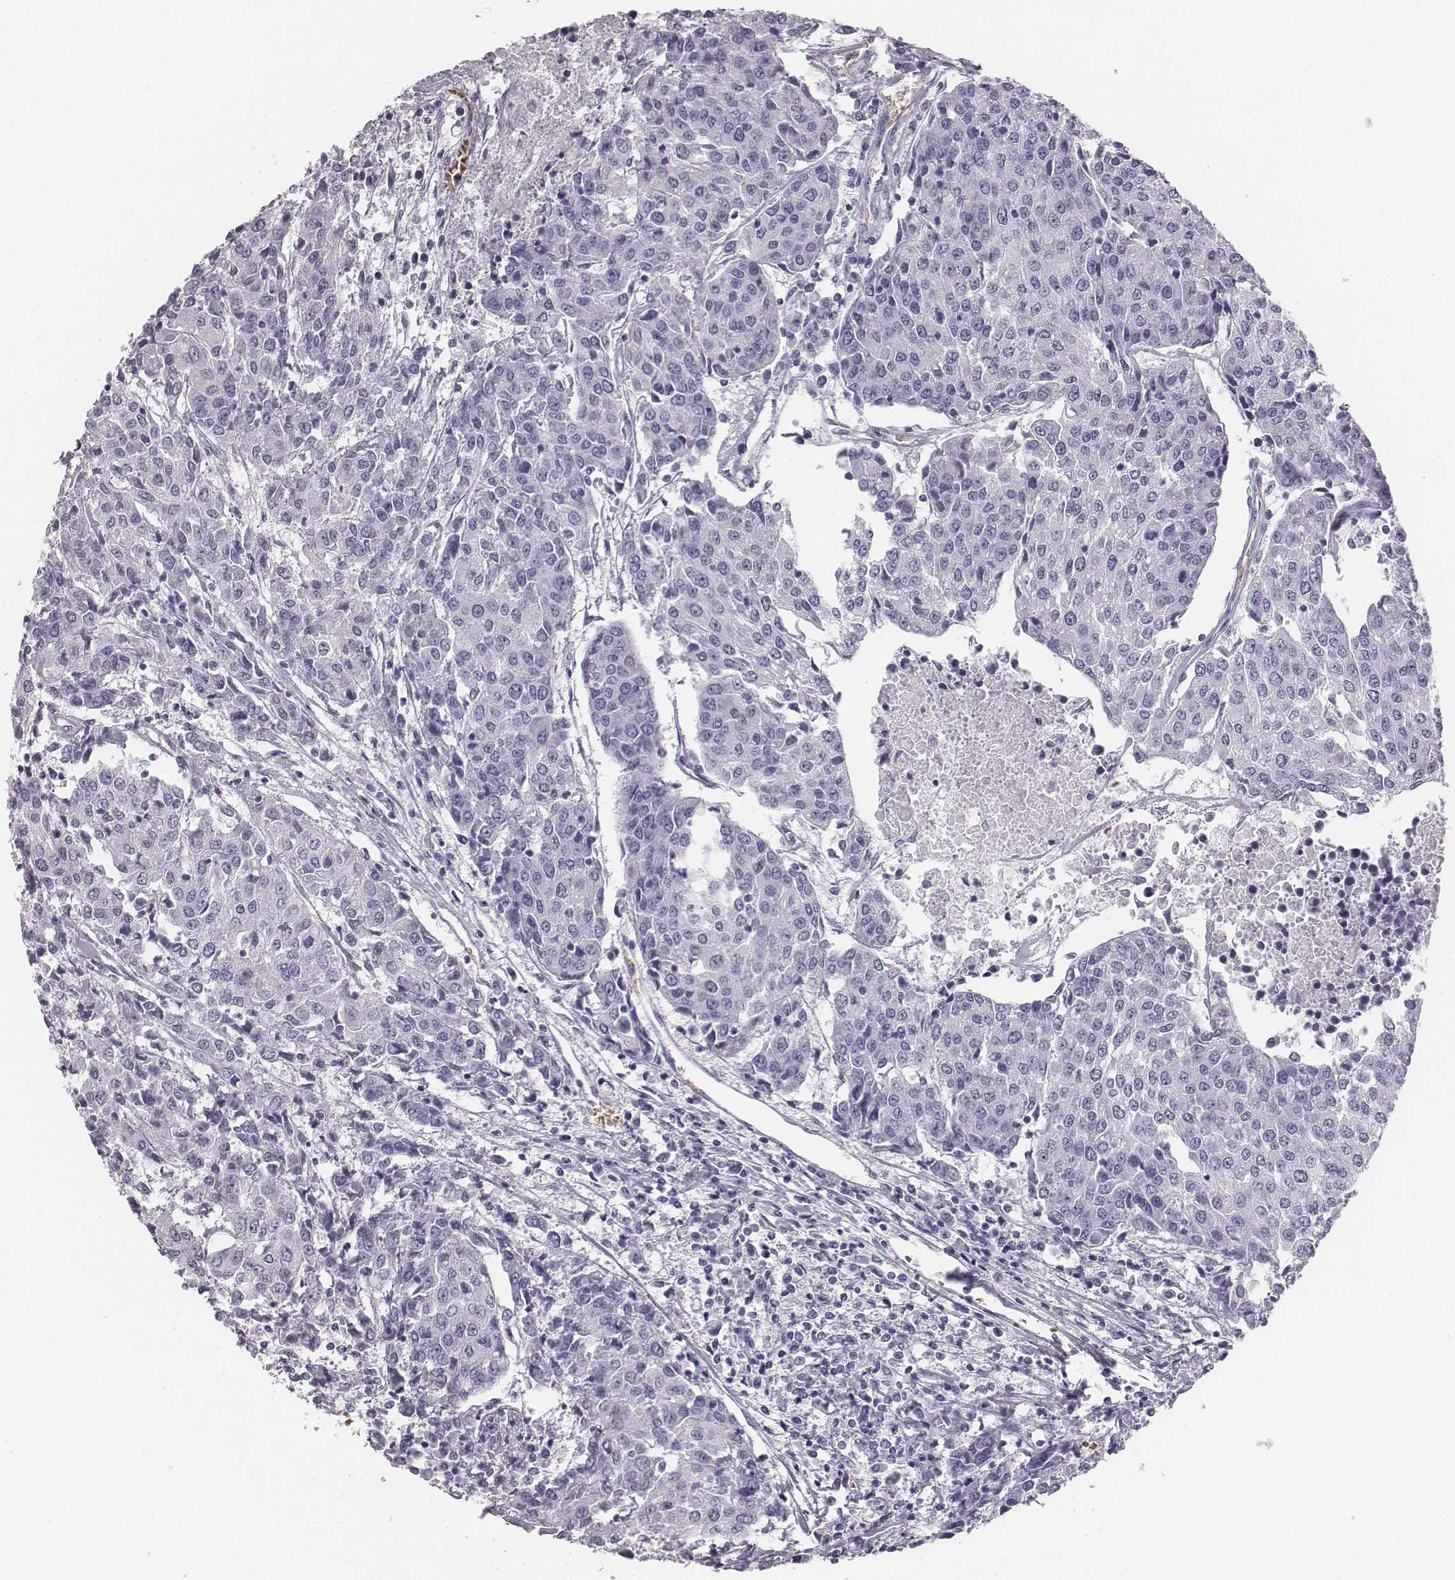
{"staining": {"intensity": "negative", "quantity": "none", "location": "none"}, "tissue": "urothelial cancer", "cell_type": "Tumor cells", "image_type": "cancer", "snomed": [{"axis": "morphology", "description": "Urothelial carcinoma, High grade"}, {"axis": "topography", "description": "Urinary bladder"}], "caption": "High power microscopy photomicrograph of an IHC image of urothelial cancer, revealing no significant positivity in tumor cells.", "gene": "HBZ", "patient": {"sex": "female", "age": 85}}